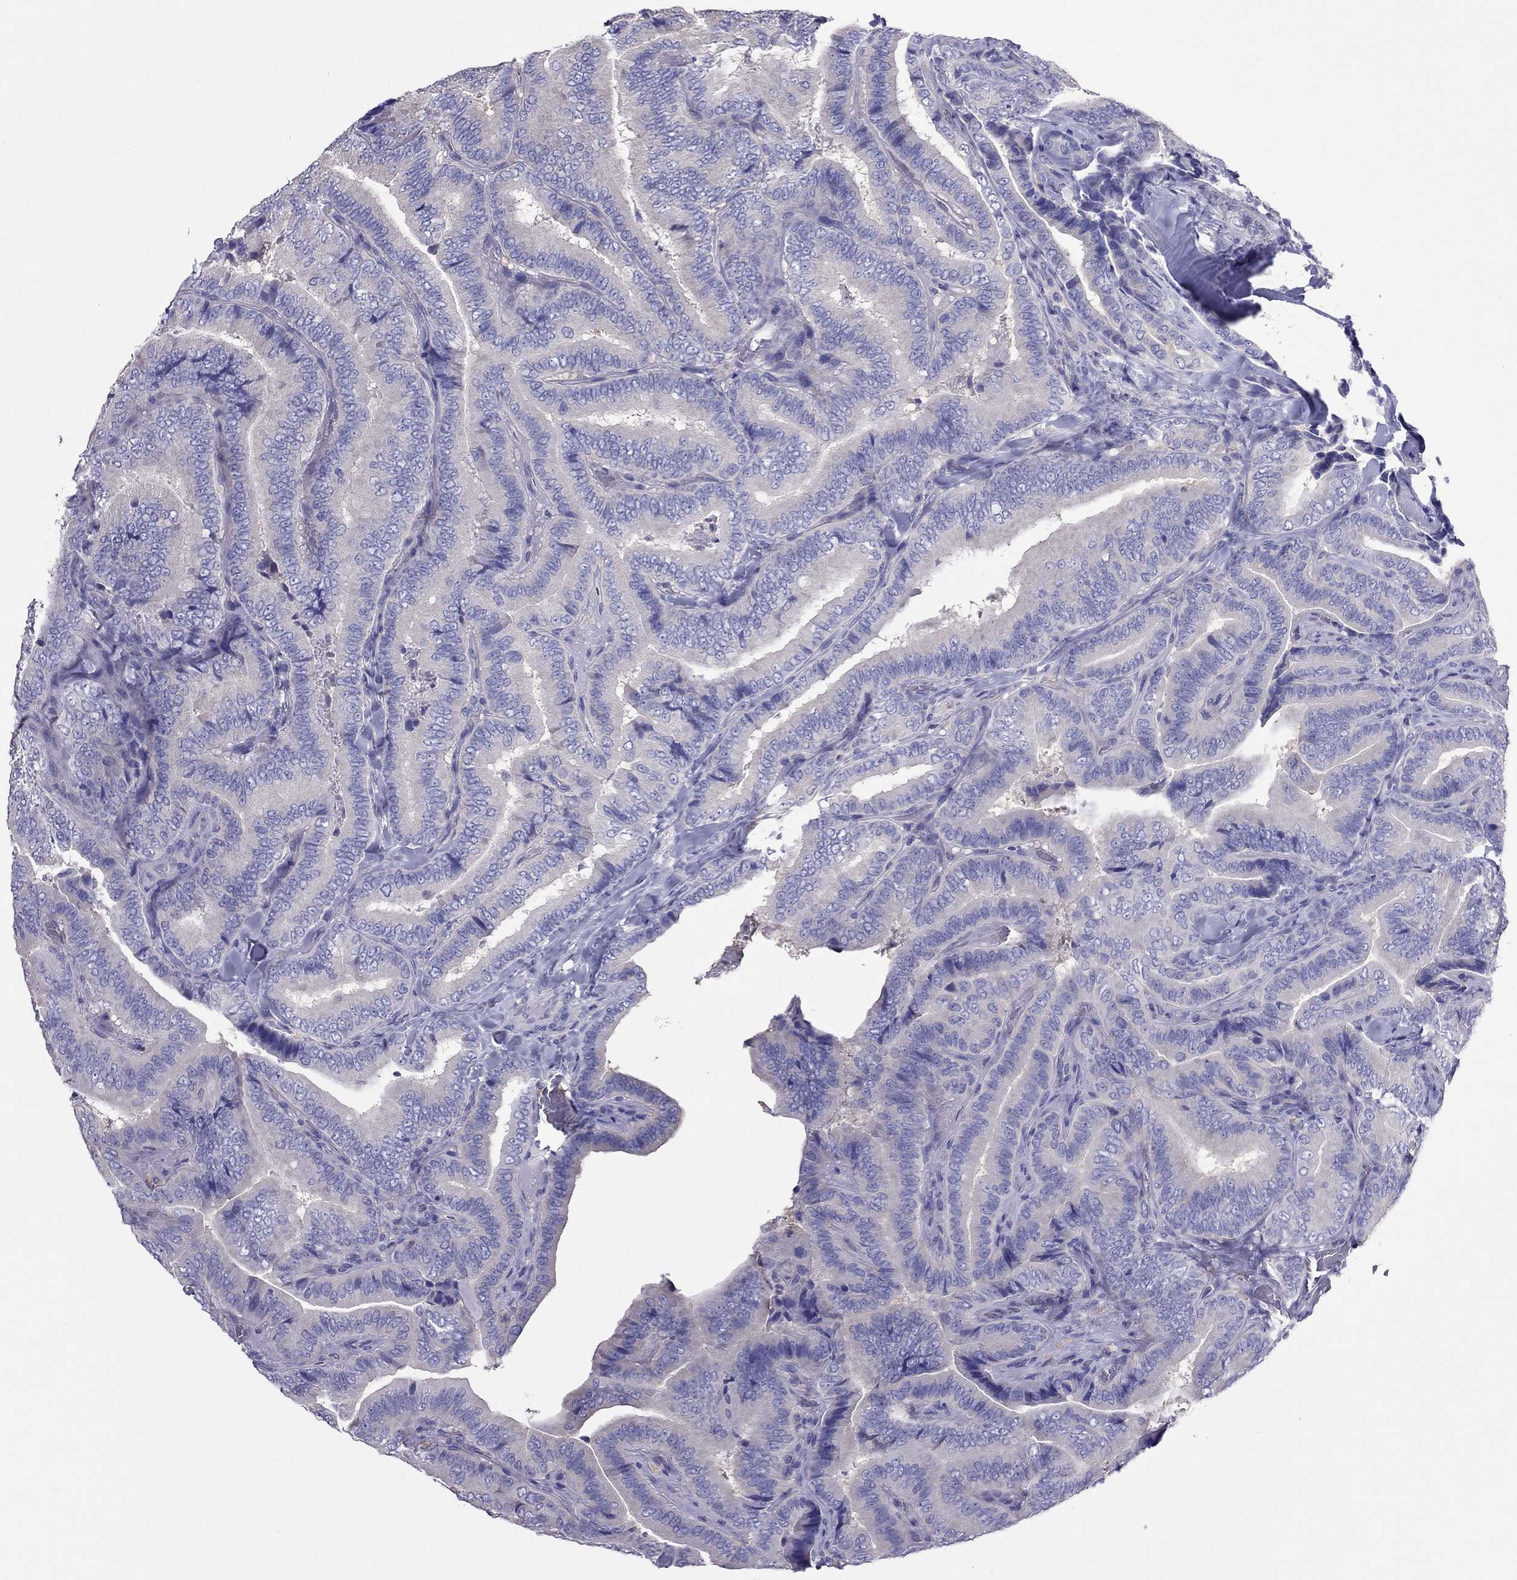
{"staining": {"intensity": "negative", "quantity": "none", "location": "none"}, "tissue": "thyroid cancer", "cell_type": "Tumor cells", "image_type": "cancer", "snomed": [{"axis": "morphology", "description": "Papillary adenocarcinoma, NOS"}, {"axis": "topography", "description": "Thyroid gland"}], "caption": "Immunohistochemical staining of human thyroid papillary adenocarcinoma displays no significant expression in tumor cells.", "gene": "TEX22", "patient": {"sex": "male", "age": 61}}